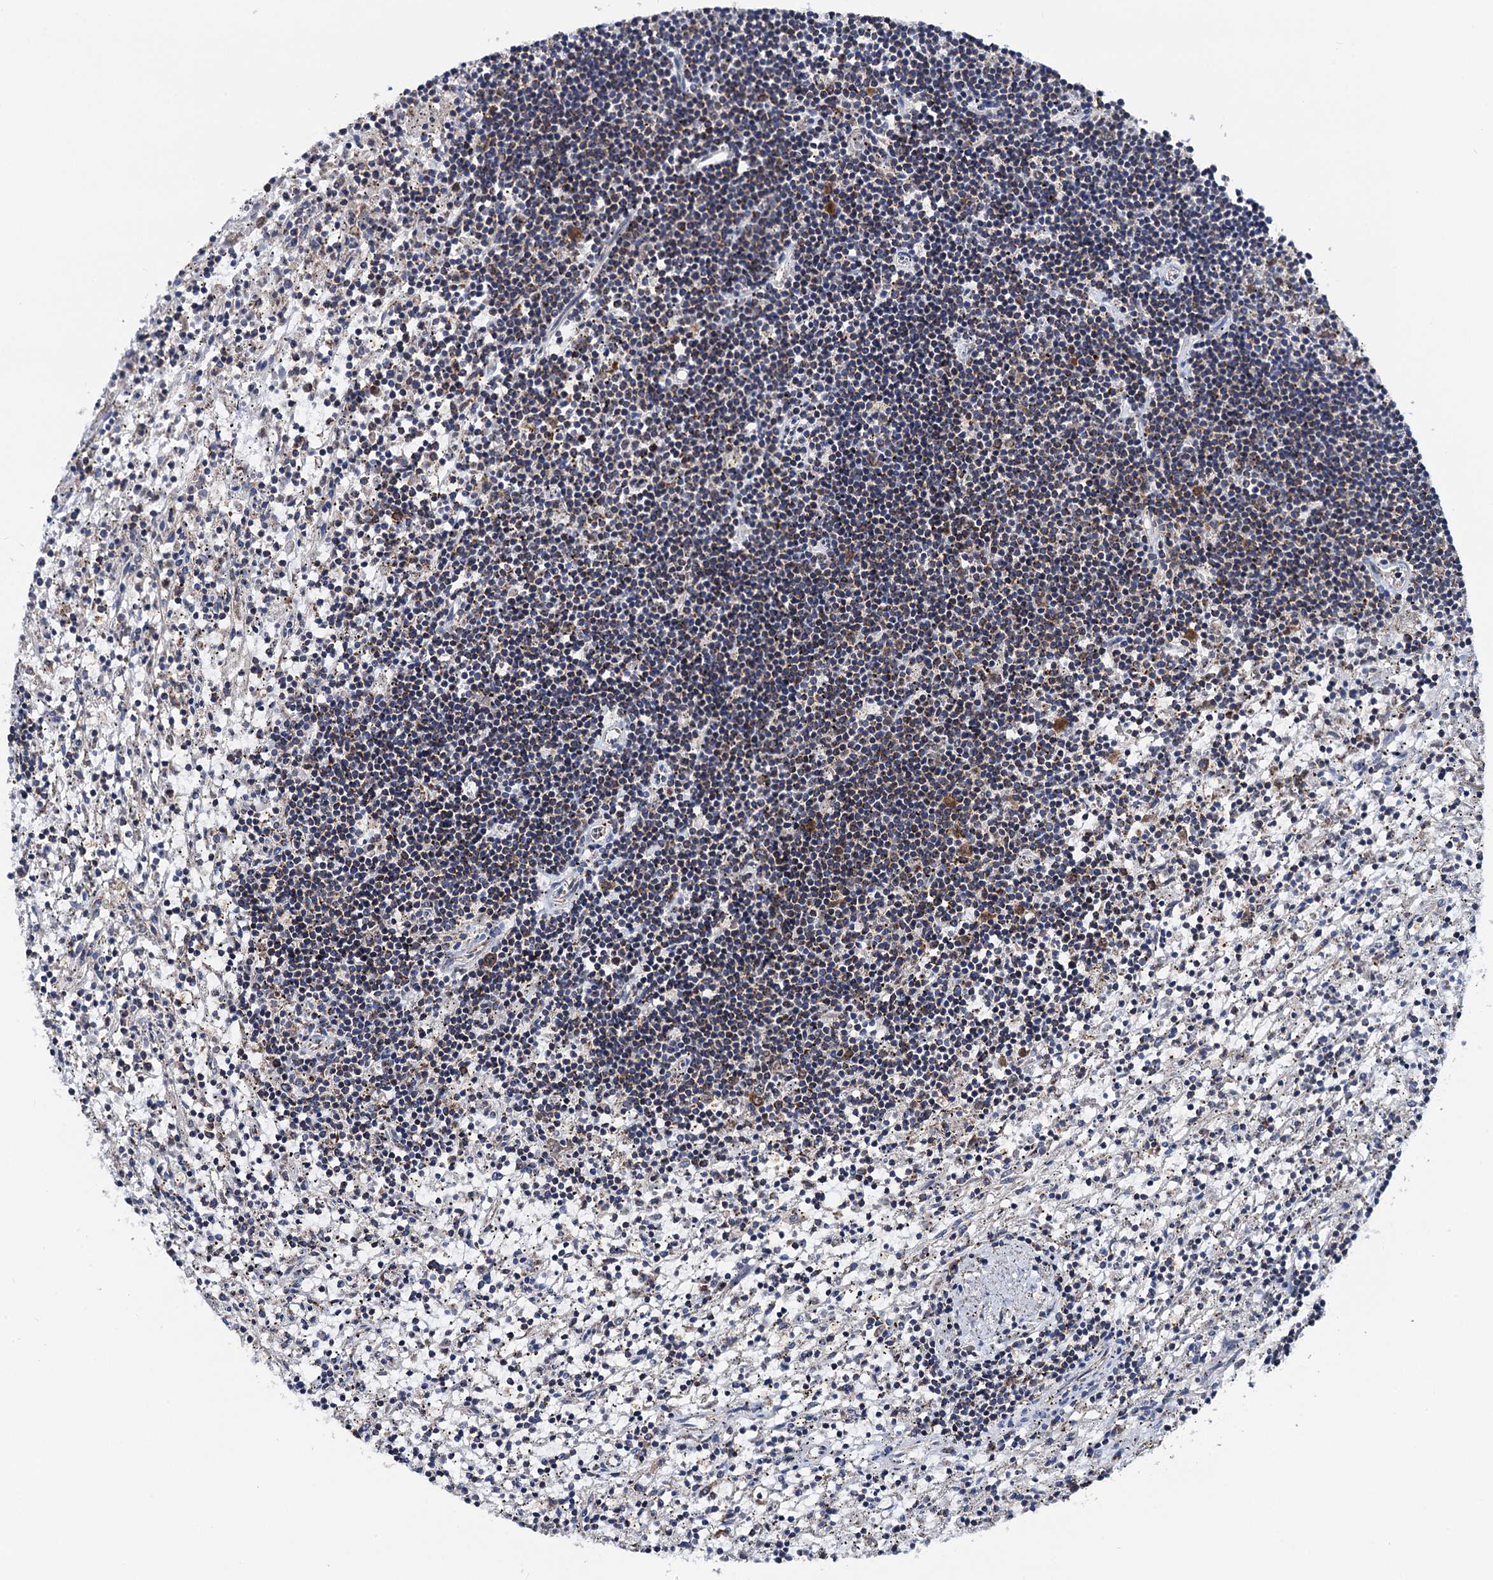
{"staining": {"intensity": "weak", "quantity": "<25%", "location": "cytoplasmic/membranous"}, "tissue": "lymphoma", "cell_type": "Tumor cells", "image_type": "cancer", "snomed": [{"axis": "morphology", "description": "Malignant lymphoma, non-Hodgkin's type, Low grade"}, {"axis": "topography", "description": "Spleen"}], "caption": "Human malignant lymphoma, non-Hodgkin's type (low-grade) stained for a protein using IHC reveals no expression in tumor cells.", "gene": "PTCD3", "patient": {"sex": "male", "age": 76}}